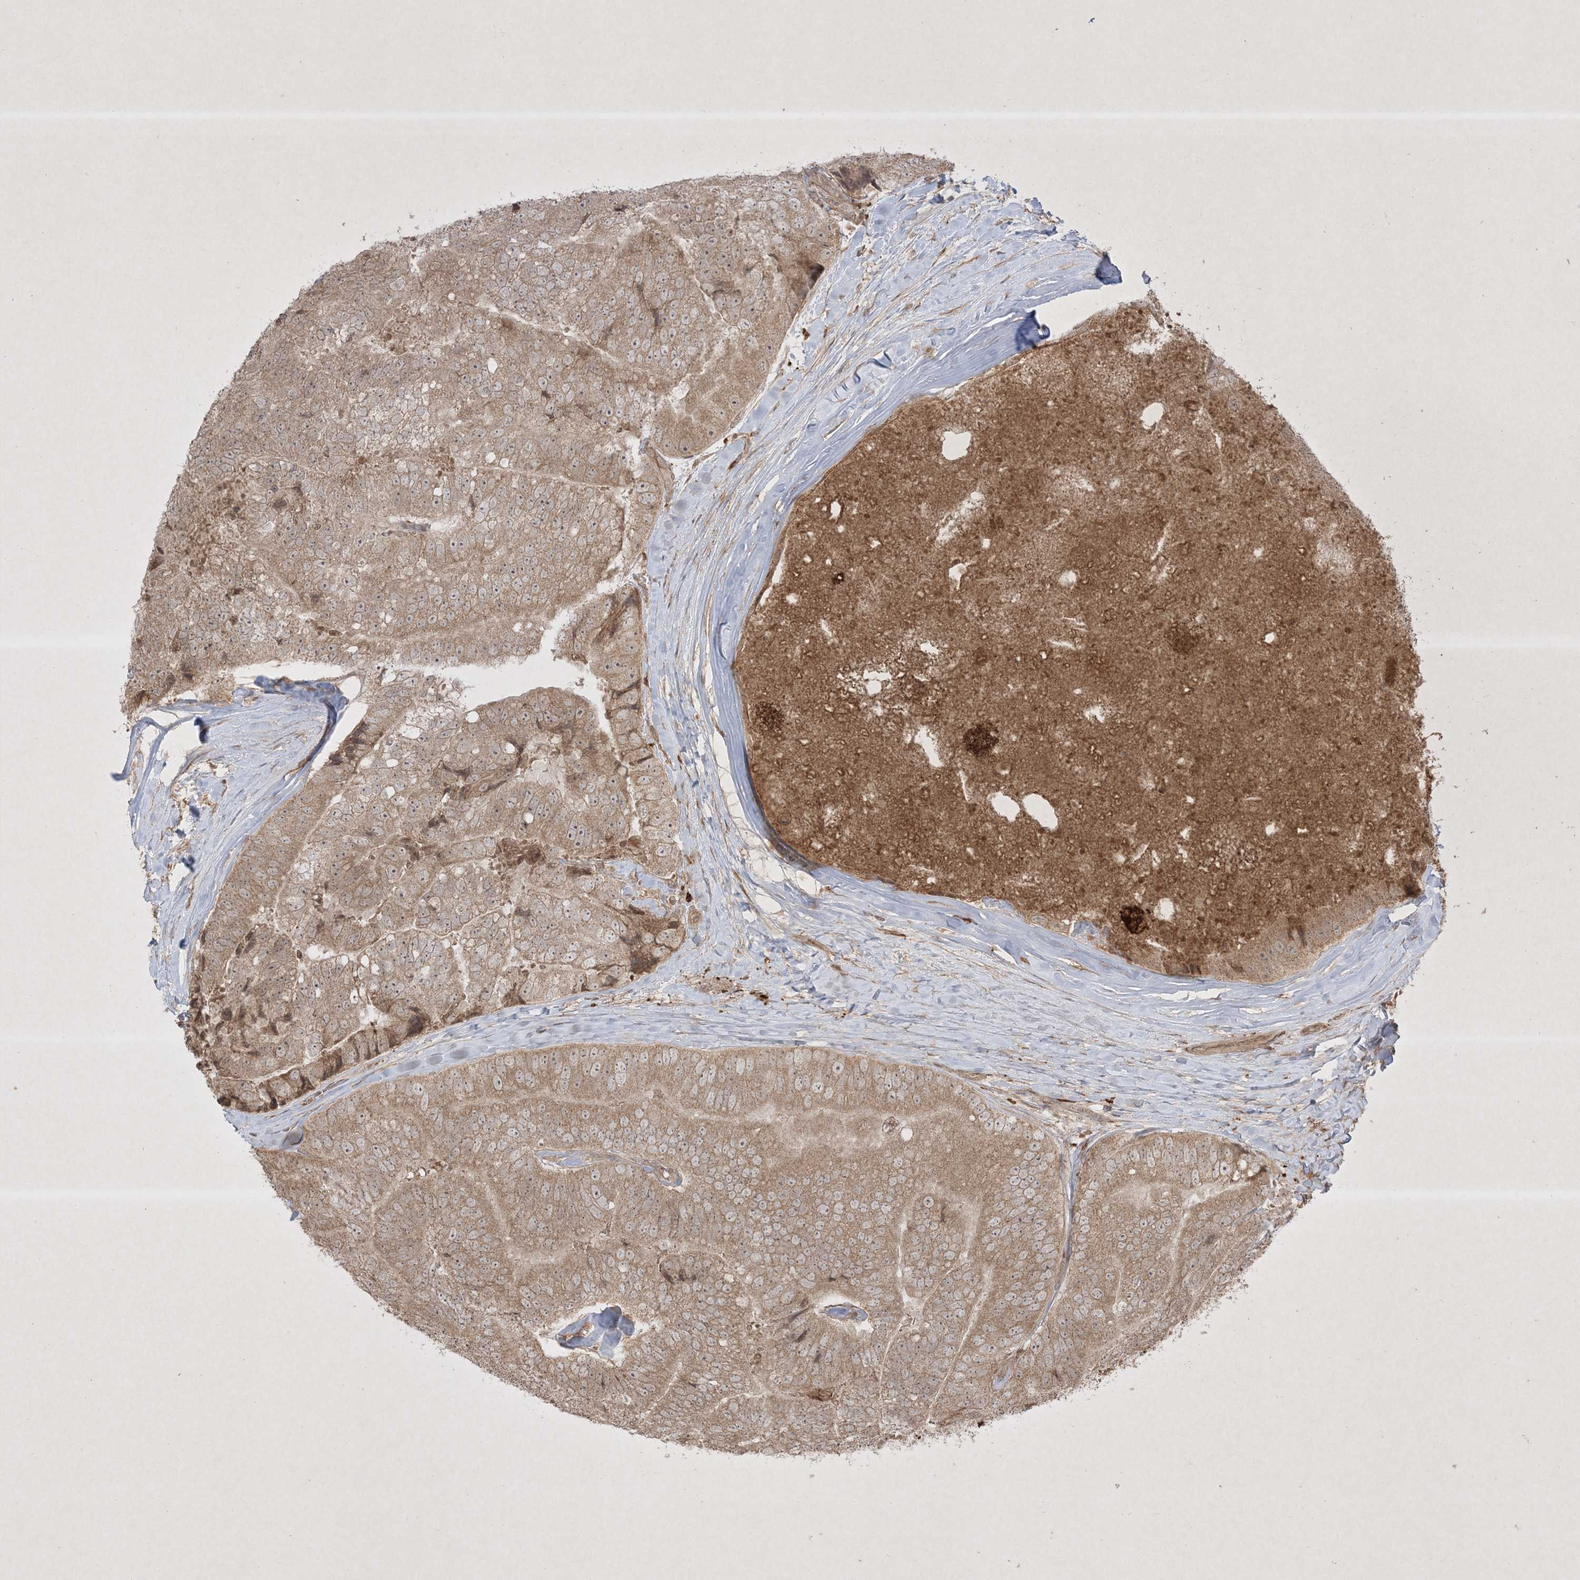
{"staining": {"intensity": "moderate", "quantity": ">75%", "location": "cytoplasmic/membranous"}, "tissue": "prostate cancer", "cell_type": "Tumor cells", "image_type": "cancer", "snomed": [{"axis": "morphology", "description": "Adenocarcinoma, High grade"}, {"axis": "topography", "description": "Prostate"}], "caption": "Moderate cytoplasmic/membranous protein expression is present in approximately >75% of tumor cells in prostate adenocarcinoma (high-grade).", "gene": "PTK6", "patient": {"sex": "male", "age": 70}}